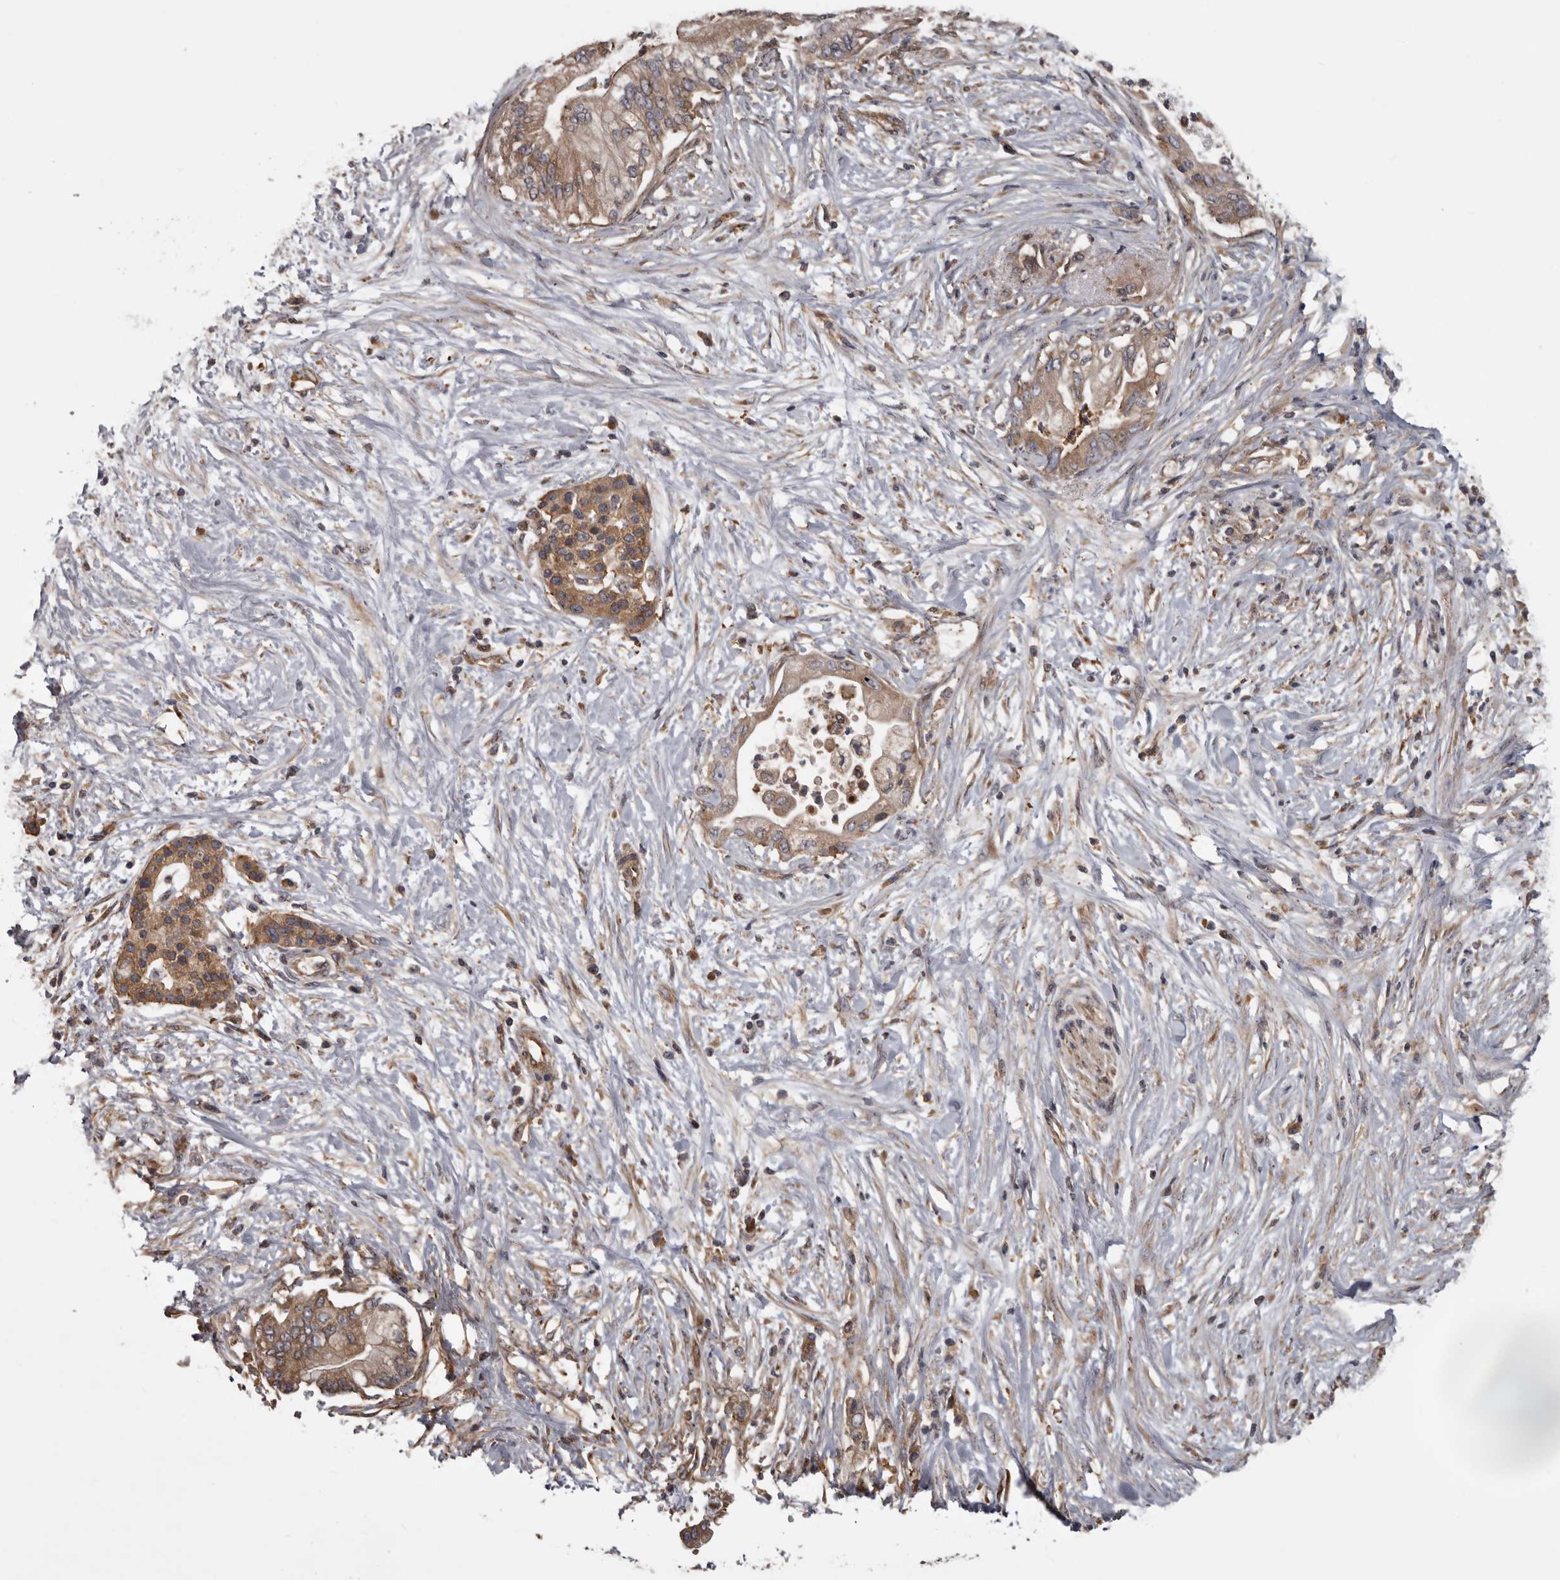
{"staining": {"intensity": "weak", "quantity": ">75%", "location": "cytoplasmic/membranous"}, "tissue": "pancreatic cancer", "cell_type": "Tumor cells", "image_type": "cancer", "snomed": [{"axis": "morphology", "description": "Normal tissue, NOS"}, {"axis": "morphology", "description": "Adenocarcinoma, NOS"}, {"axis": "topography", "description": "Pancreas"}, {"axis": "topography", "description": "Duodenum"}], "caption": "Immunohistochemistry photomicrograph of pancreatic adenocarcinoma stained for a protein (brown), which reveals low levels of weak cytoplasmic/membranous staining in about >75% of tumor cells.", "gene": "DARS1", "patient": {"sex": "female", "age": 60}}